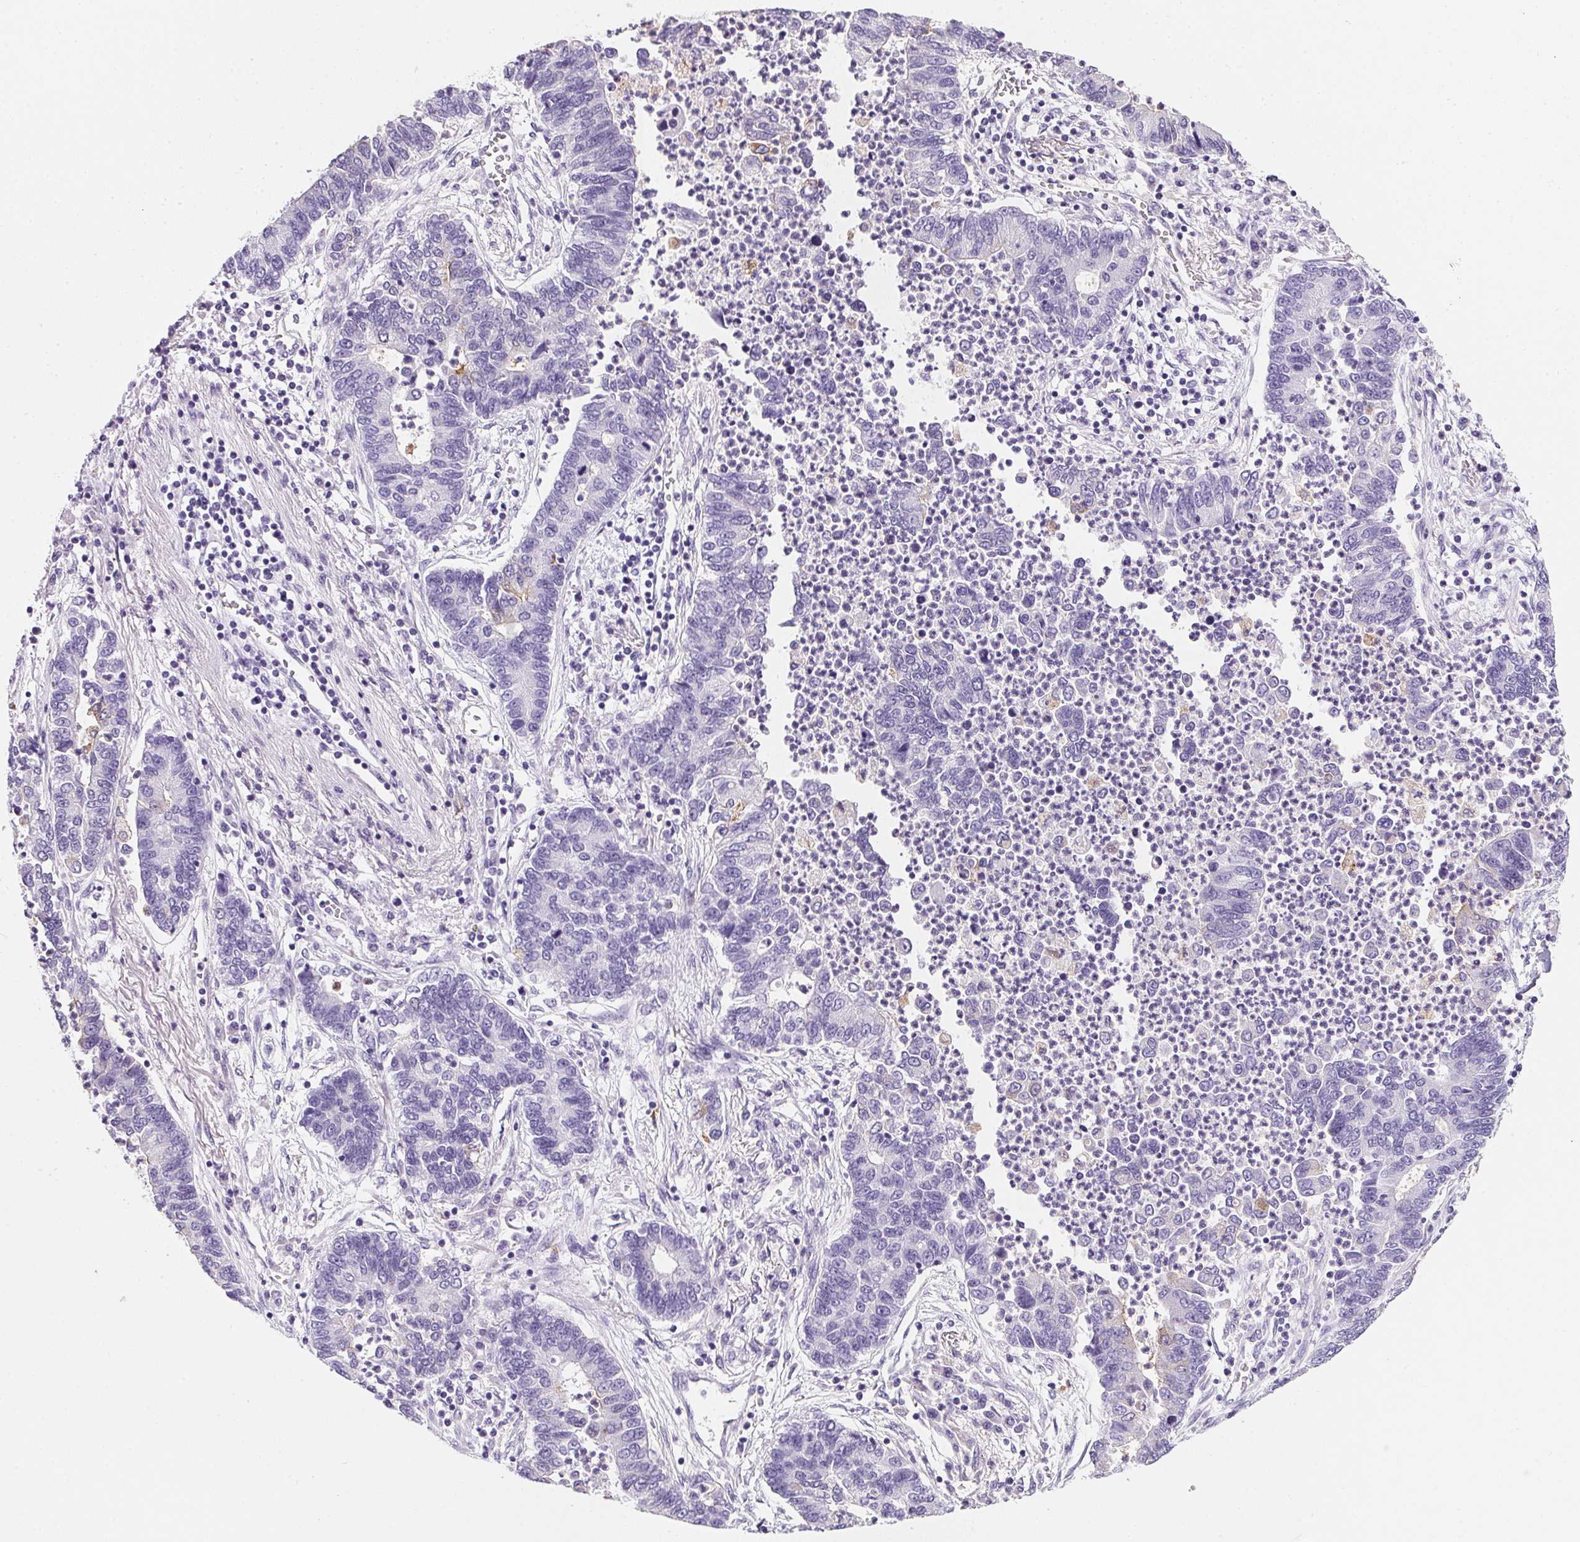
{"staining": {"intensity": "negative", "quantity": "none", "location": "none"}, "tissue": "lung cancer", "cell_type": "Tumor cells", "image_type": "cancer", "snomed": [{"axis": "morphology", "description": "Adenocarcinoma, NOS"}, {"axis": "topography", "description": "Lung"}], "caption": "Immunohistochemistry of human lung adenocarcinoma reveals no staining in tumor cells.", "gene": "AQP5", "patient": {"sex": "female", "age": 57}}